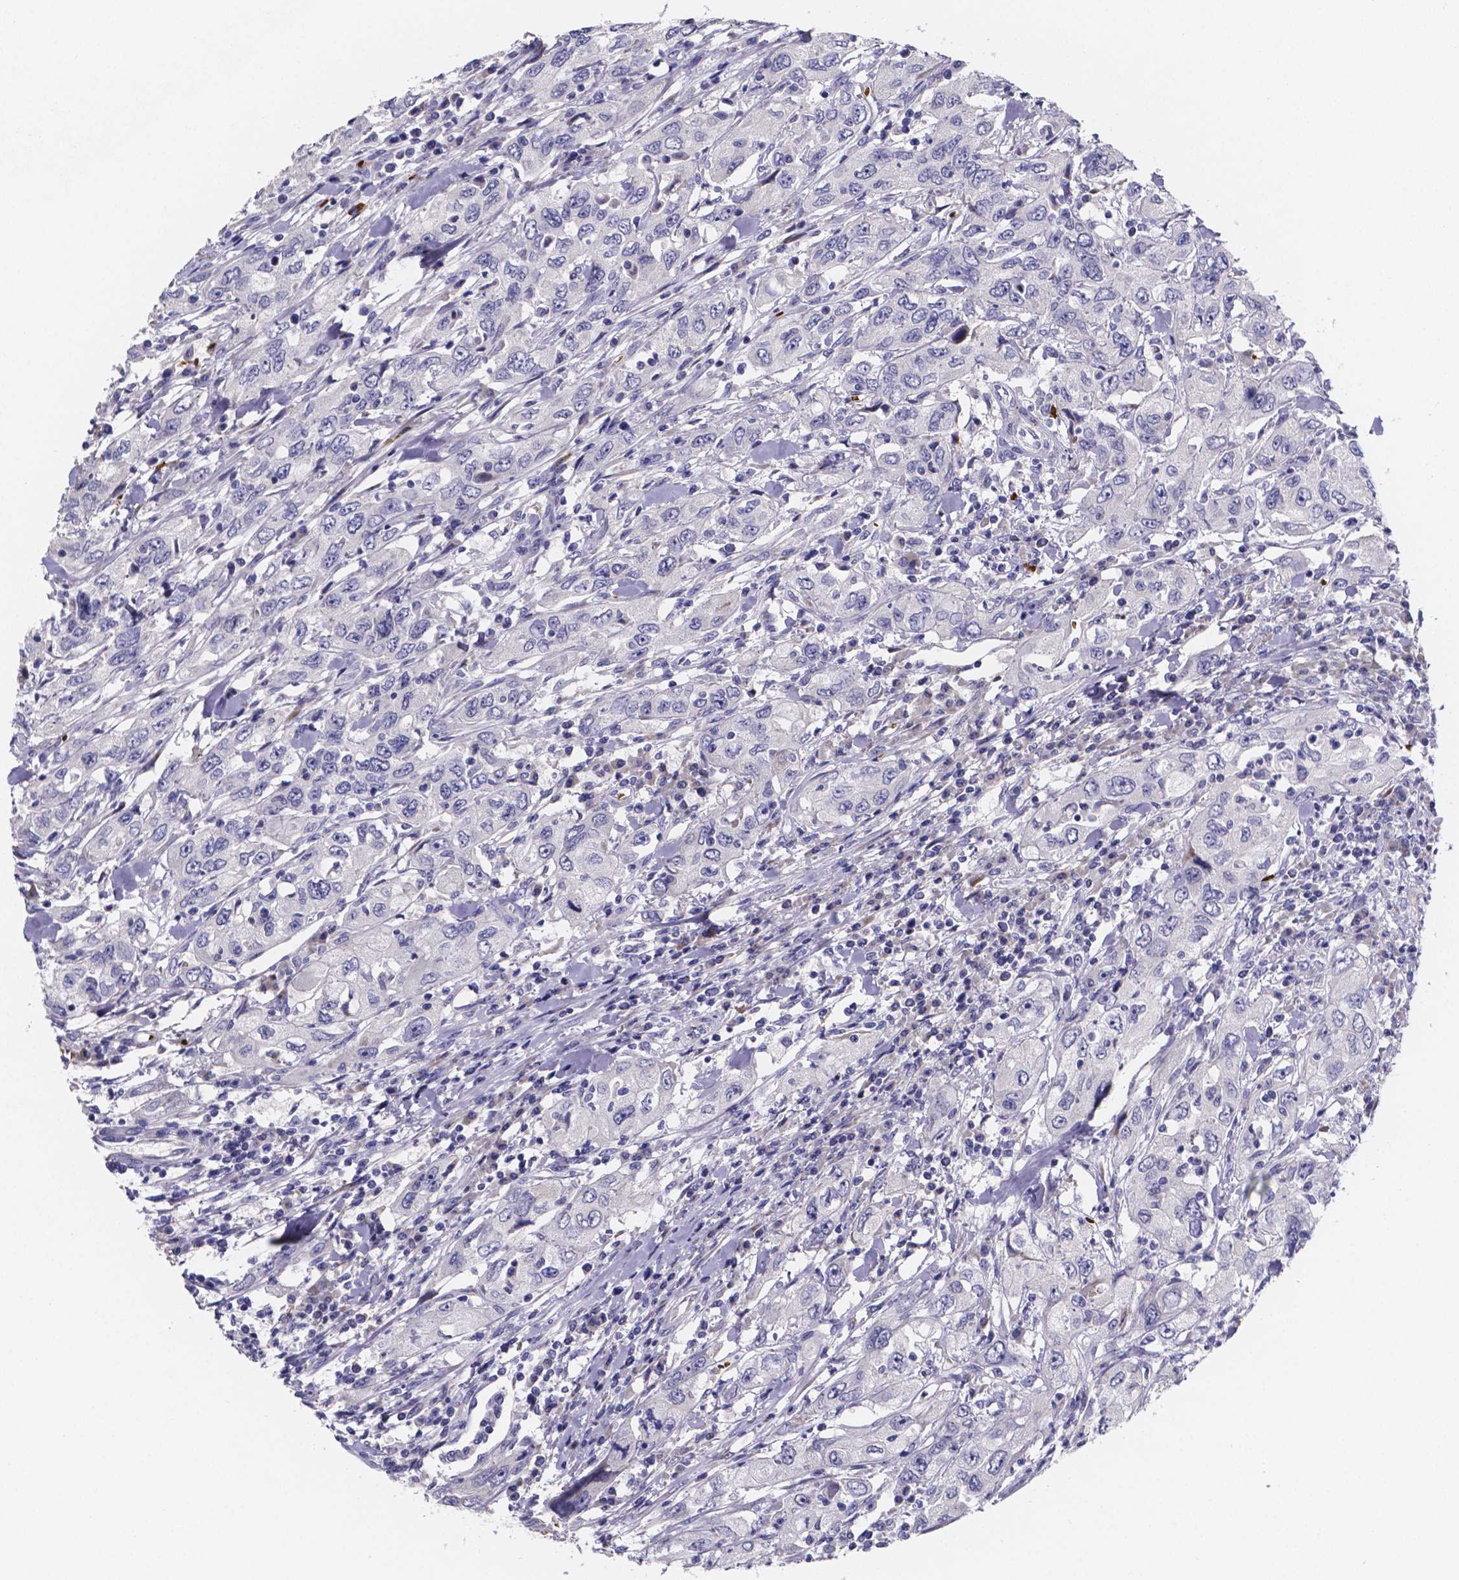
{"staining": {"intensity": "negative", "quantity": "none", "location": "none"}, "tissue": "urothelial cancer", "cell_type": "Tumor cells", "image_type": "cancer", "snomed": [{"axis": "morphology", "description": "Urothelial carcinoma, High grade"}, {"axis": "topography", "description": "Urinary bladder"}], "caption": "Tumor cells show no significant protein expression in high-grade urothelial carcinoma.", "gene": "GABRA3", "patient": {"sex": "male", "age": 76}}